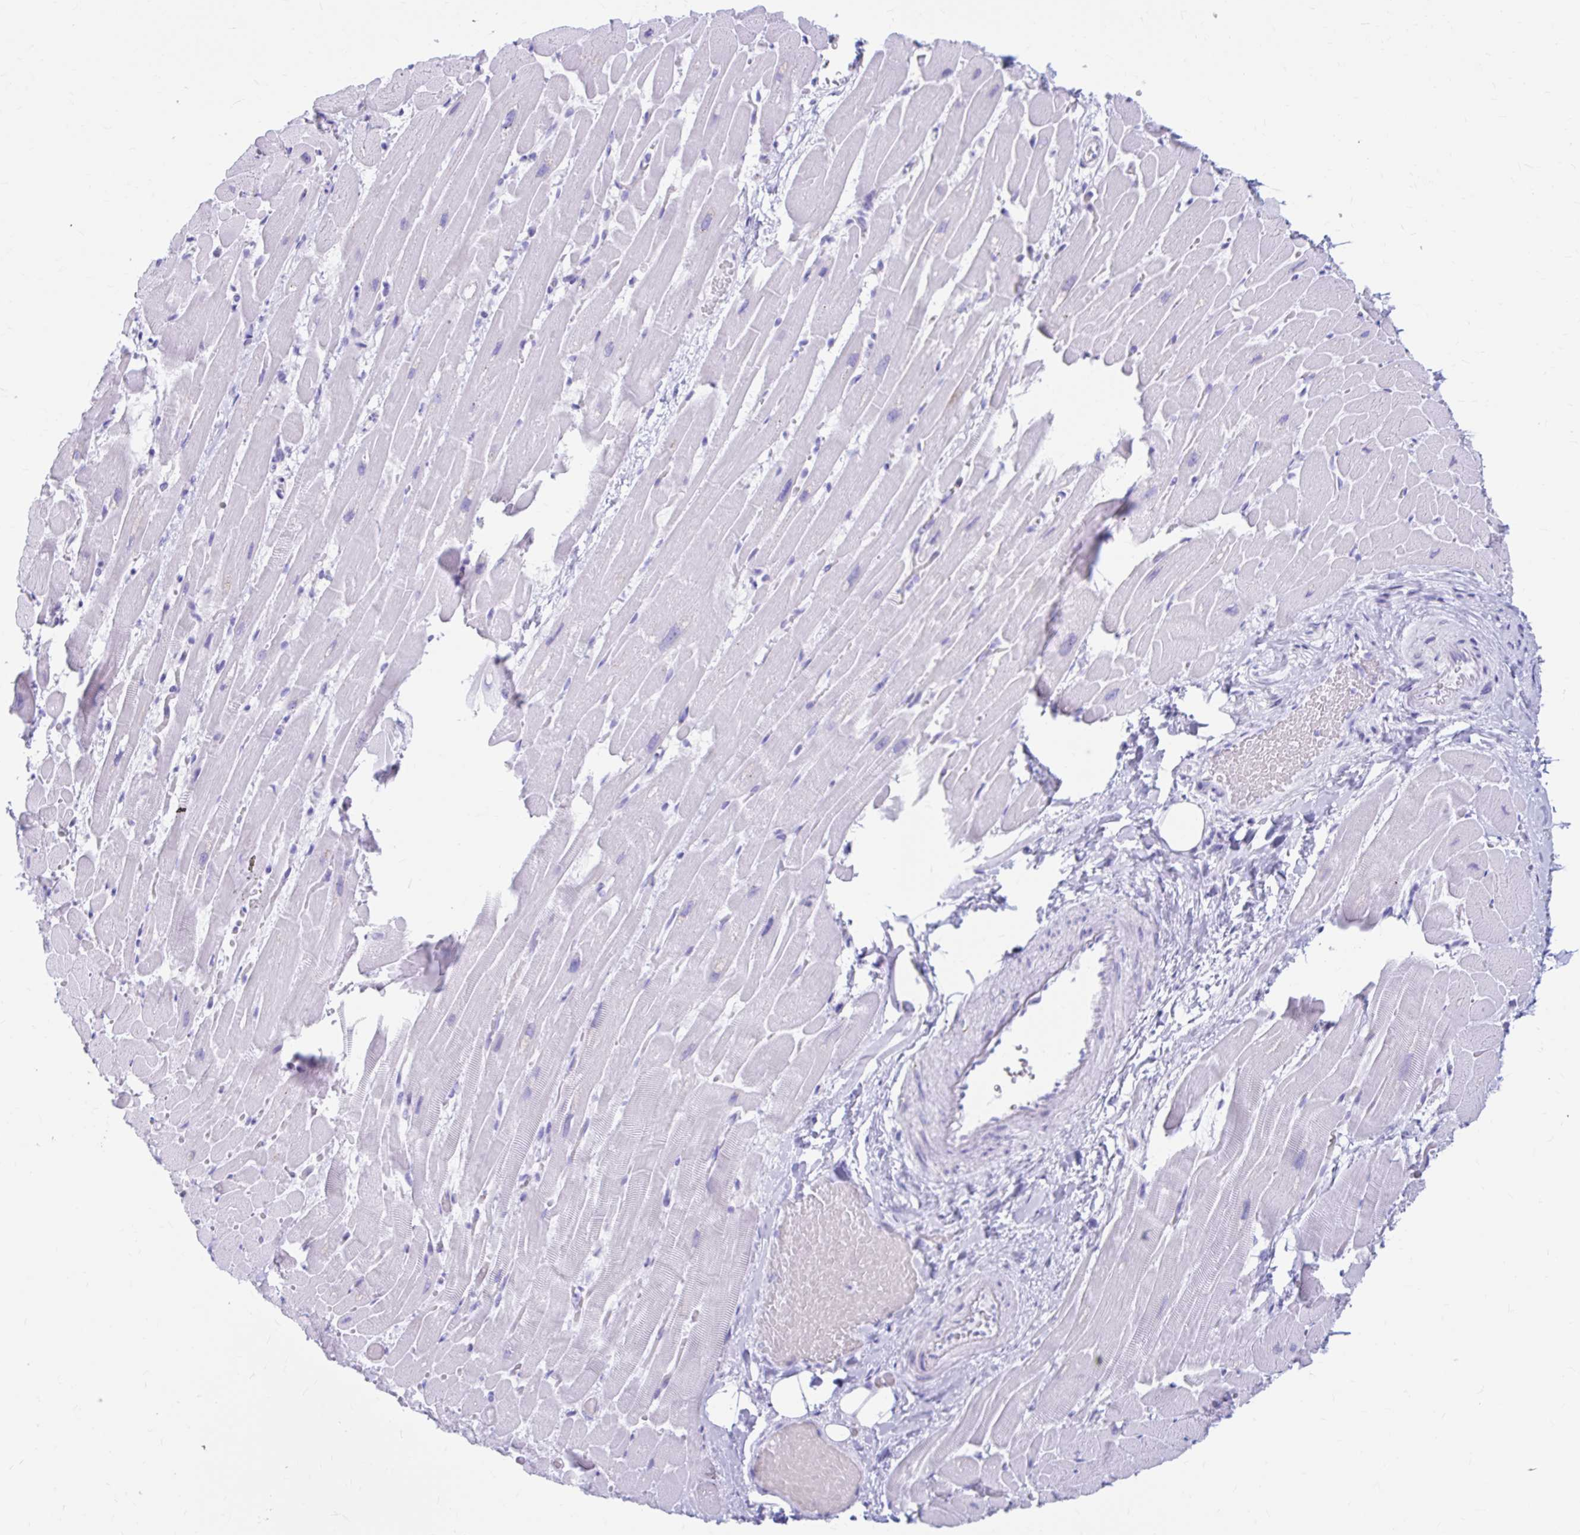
{"staining": {"intensity": "negative", "quantity": "none", "location": "none"}, "tissue": "heart muscle", "cell_type": "Cardiomyocytes", "image_type": "normal", "snomed": [{"axis": "morphology", "description": "Normal tissue, NOS"}, {"axis": "topography", "description": "Heart"}], "caption": "Cardiomyocytes show no significant positivity in benign heart muscle.", "gene": "NSG2", "patient": {"sex": "male", "age": 37}}